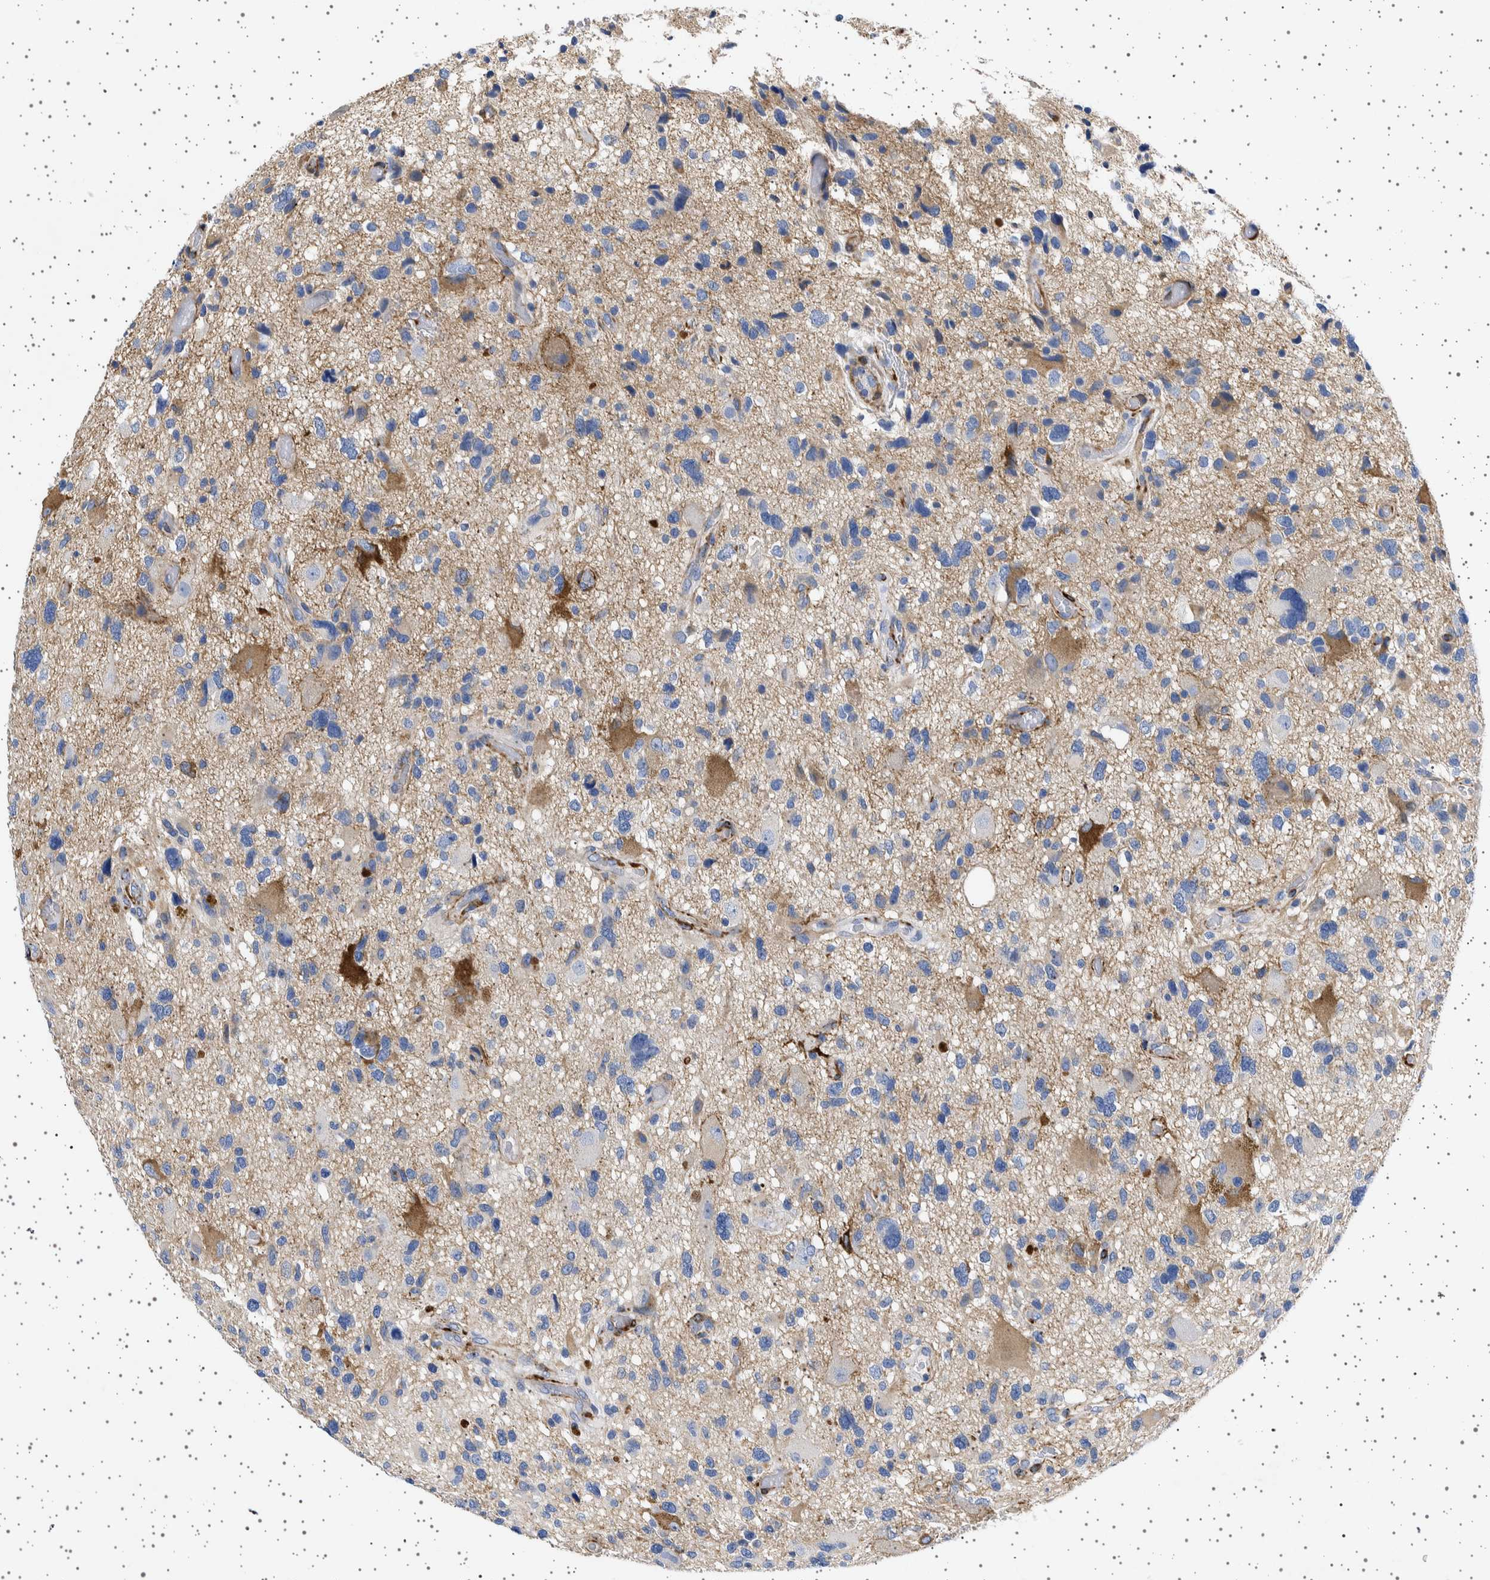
{"staining": {"intensity": "negative", "quantity": "none", "location": "none"}, "tissue": "glioma", "cell_type": "Tumor cells", "image_type": "cancer", "snomed": [{"axis": "morphology", "description": "Glioma, malignant, High grade"}, {"axis": "topography", "description": "Brain"}], "caption": "Tumor cells show no significant protein positivity in glioma. Nuclei are stained in blue.", "gene": "SEPTIN4", "patient": {"sex": "male", "age": 33}}